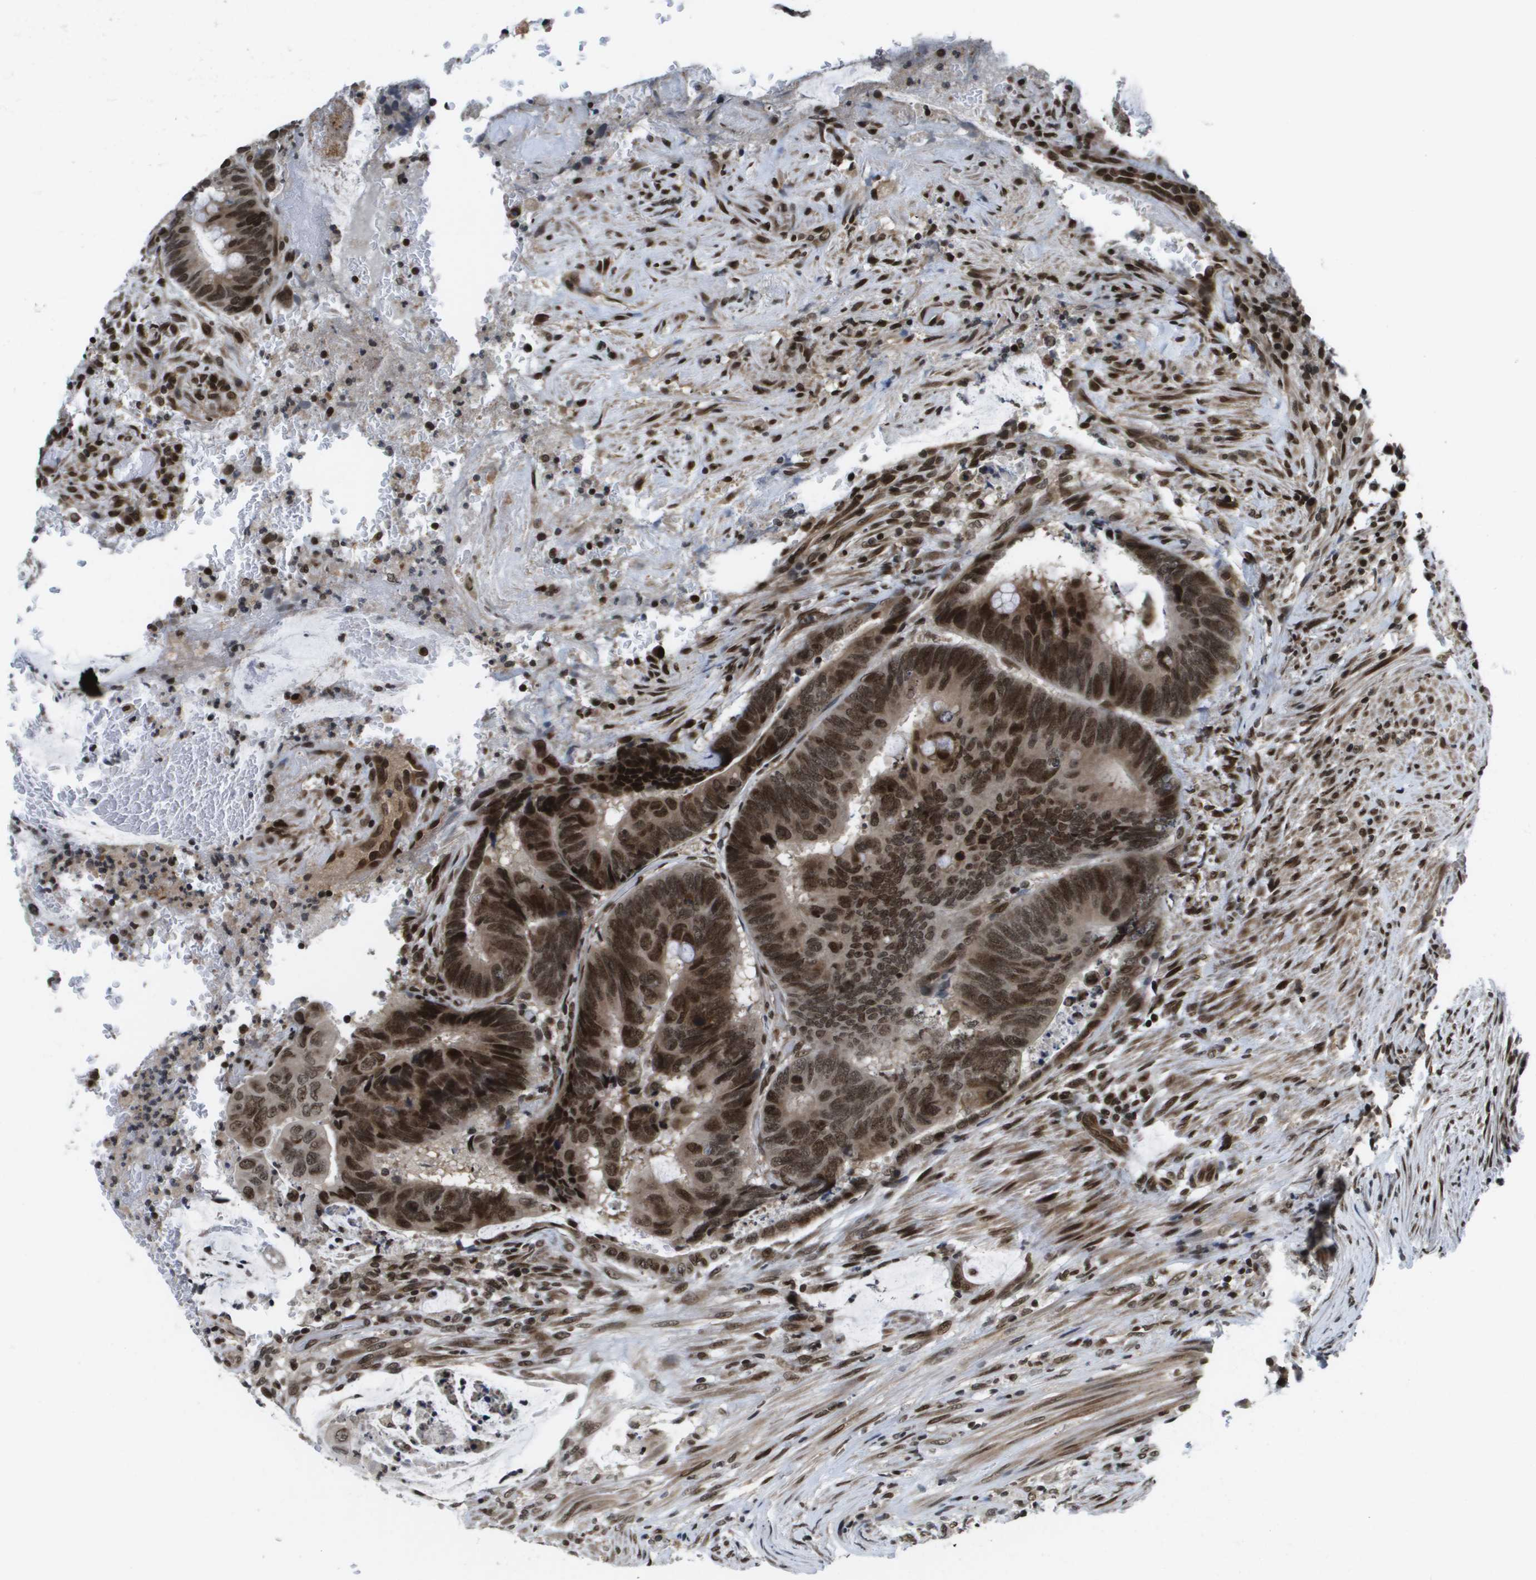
{"staining": {"intensity": "strong", "quantity": ">75%", "location": "cytoplasmic/membranous,nuclear"}, "tissue": "colorectal cancer", "cell_type": "Tumor cells", "image_type": "cancer", "snomed": [{"axis": "morphology", "description": "Normal tissue, NOS"}, {"axis": "morphology", "description": "Adenocarcinoma, NOS"}, {"axis": "topography", "description": "Rectum"}], "caption": "Adenocarcinoma (colorectal) stained for a protein (brown) shows strong cytoplasmic/membranous and nuclear positive staining in about >75% of tumor cells.", "gene": "RECQL4", "patient": {"sex": "male", "age": 92}}